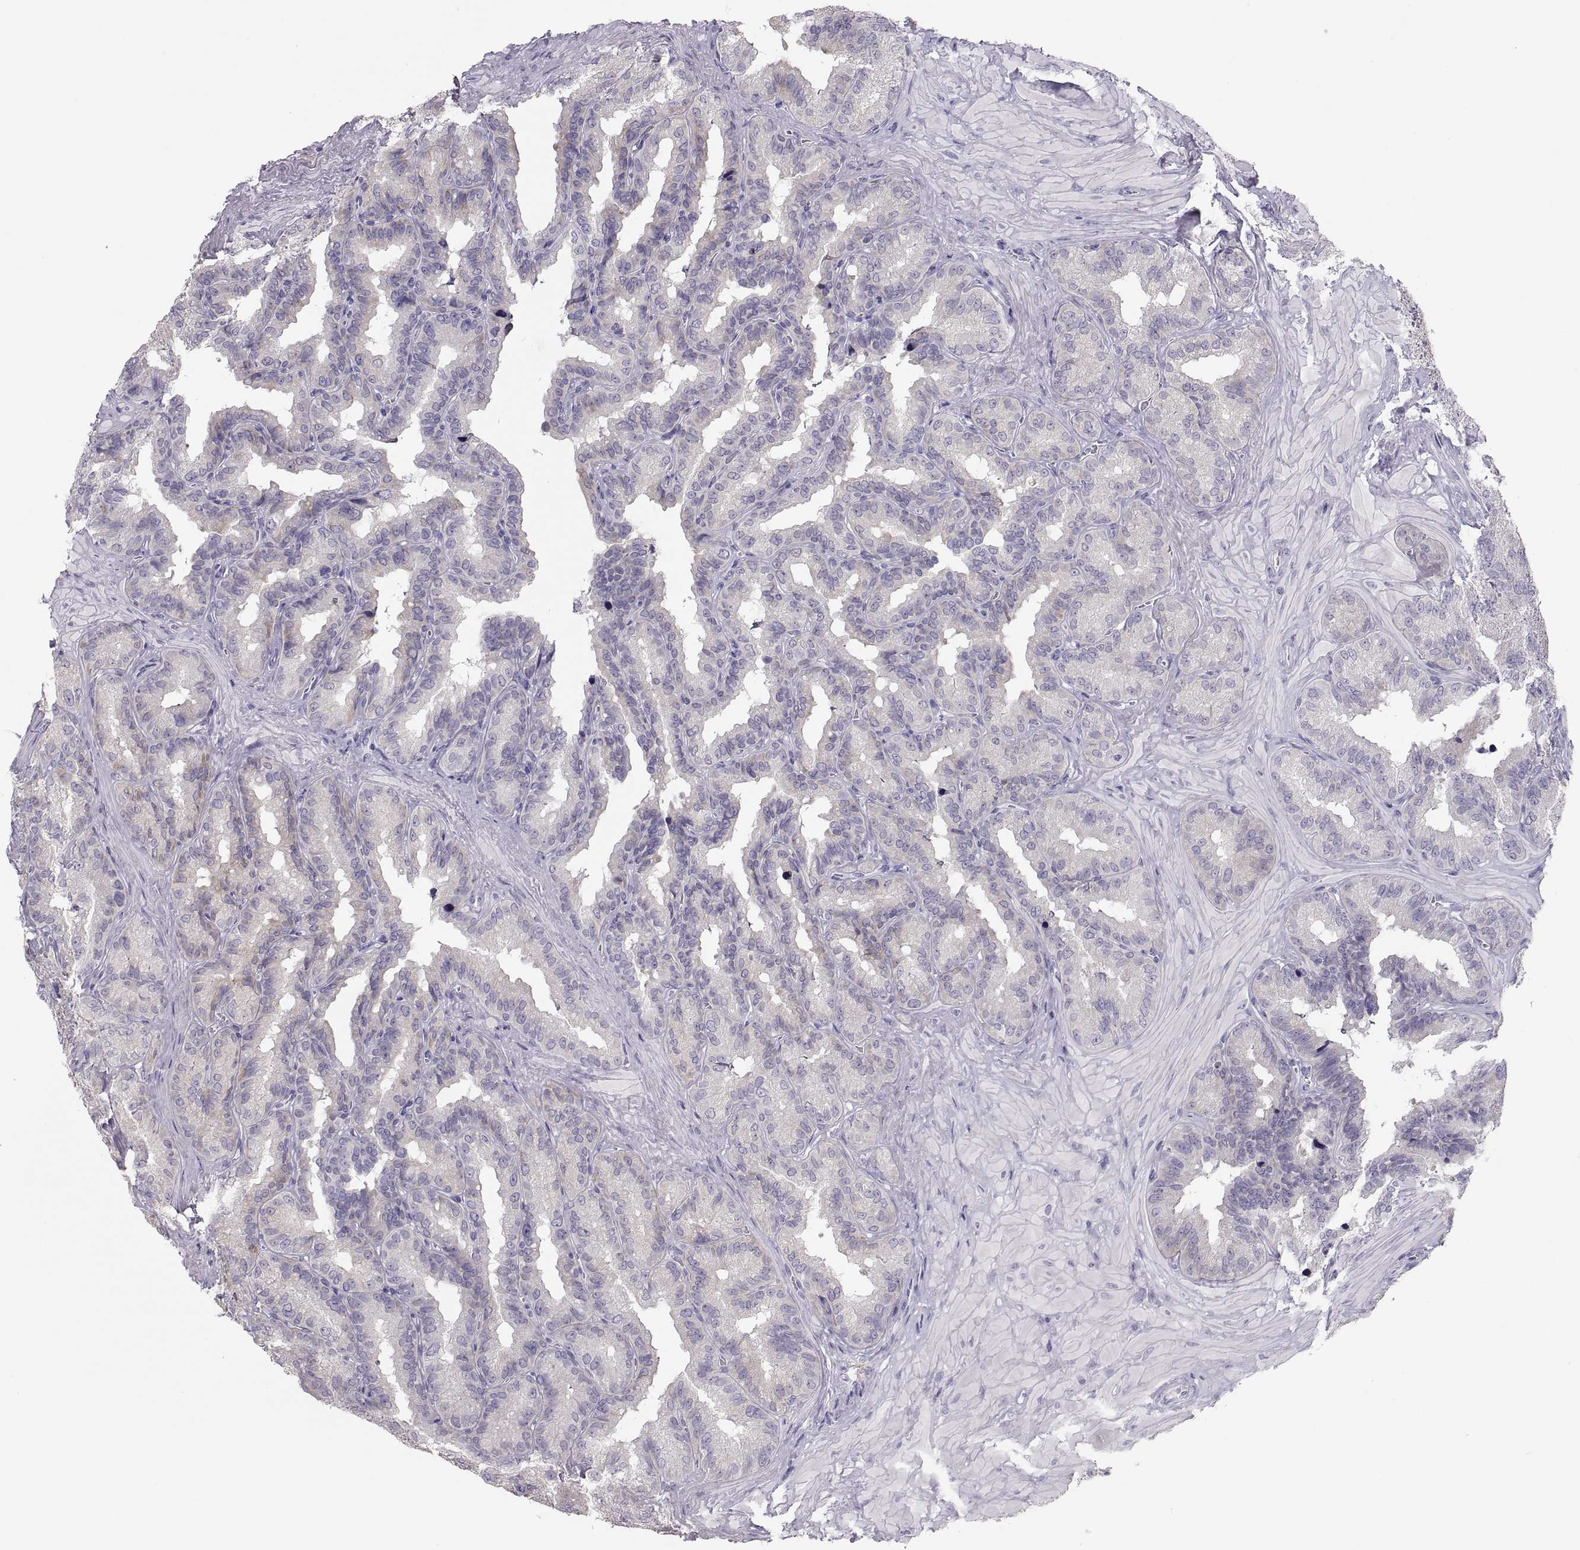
{"staining": {"intensity": "negative", "quantity": "none", "location": "none"}, "tissue": "seminal vesicle", "cell_type": "Glandular cells", "image_type": "normal", "snomed": [{"axis": "morphology", "description": "Normal tissue, NOS"}, {"axis": "topography", "description": "Seminal veicle"}], "caption": "Immunohistochemistry of unremarkable human seminal vesicle demonstrates no expression in glandular cells.", "gene": "MAGEB2", "patient": {"sex": "male", "age": 37}}